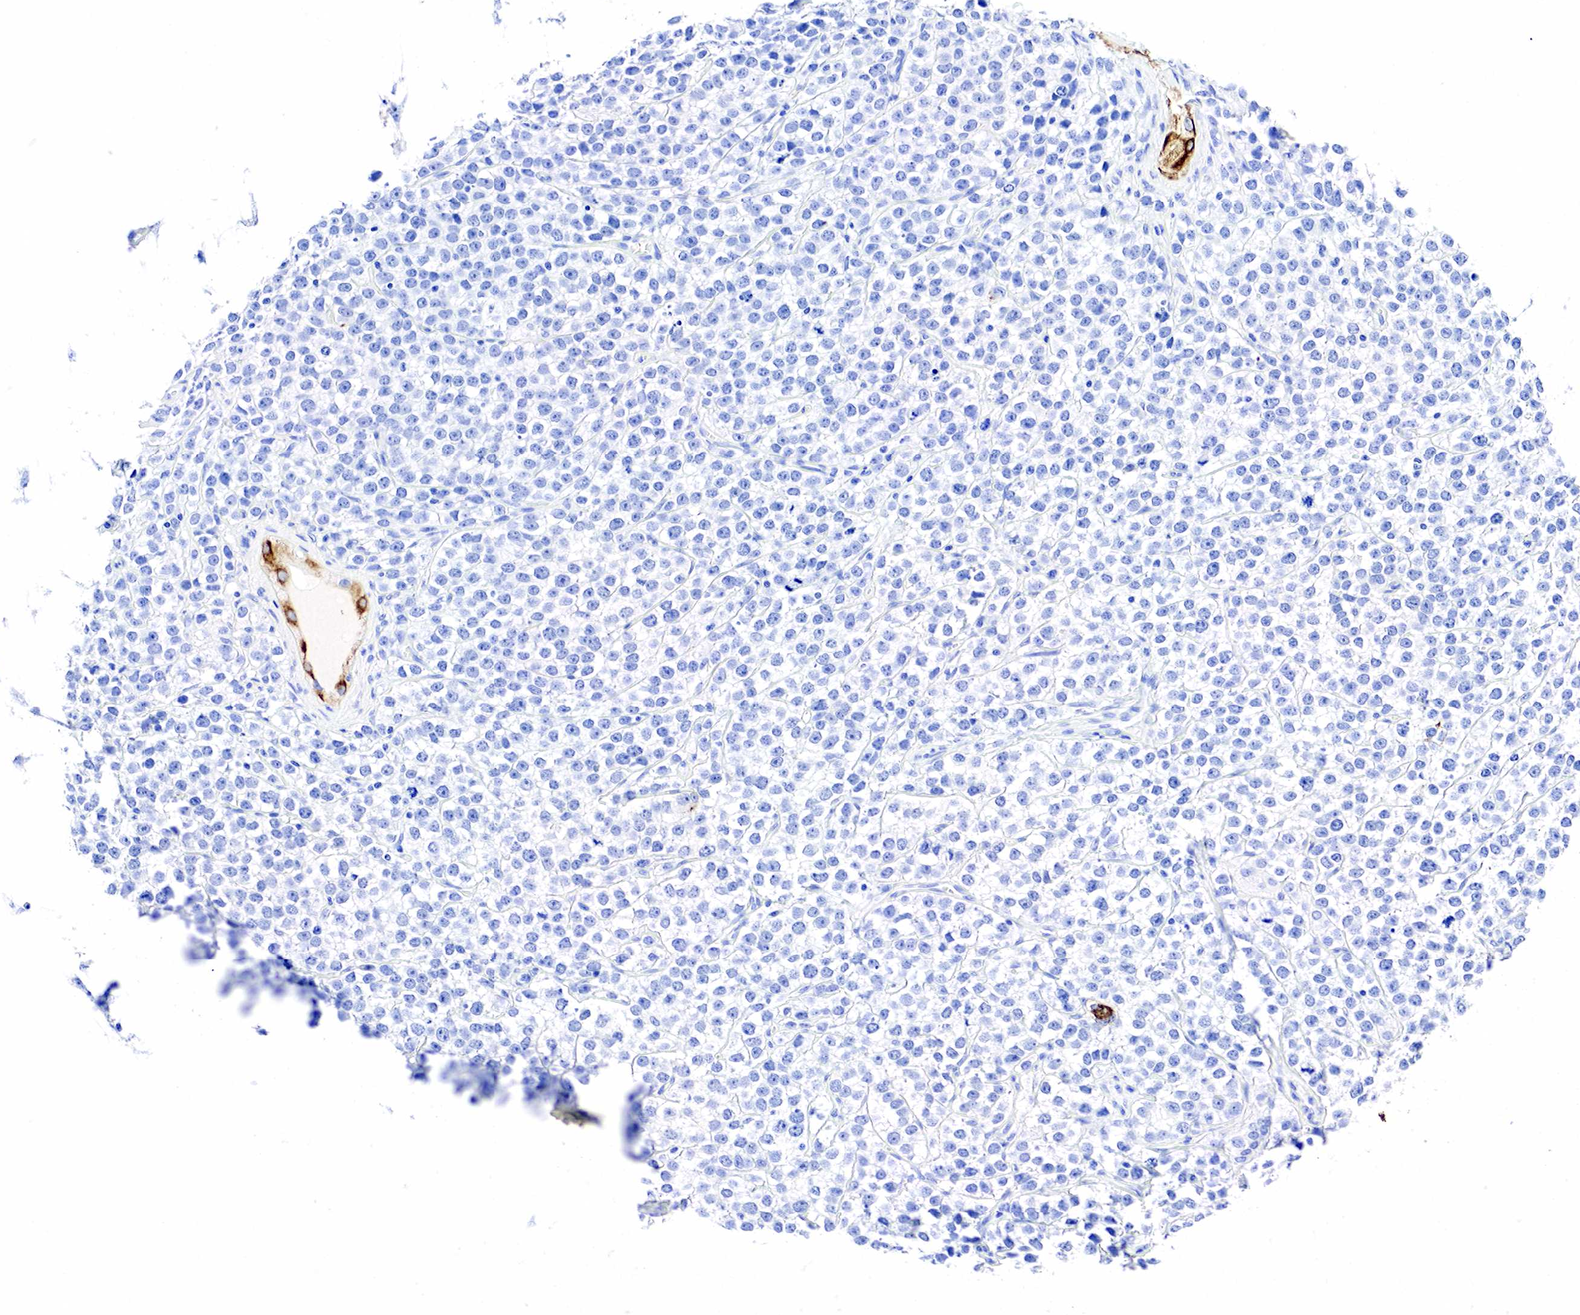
{"staining": {"intensity": "moderate", "quantity": "<25%", "location": "cytoplasmic/membranous"}, "tissue": "testis cancer", "cell_type": "Tumor cells", "image_type": "cancer", "snomed": [{"axis": "morphology", "description": "Seminoma, NOS"}, {"axis": "topography", "description": "Testis"}], "caption": "IHC micrograph of neoplastic tissue: human testis seminoma stained using IHC reveals low levels of moderate protein expression localized specifically in the cytoplasmic/membranous of tumor cells, appearing as a cytoplasmic/membranous brown color.", "gene": "KRT18", "patient": {"sex": "male", "age": 25}}